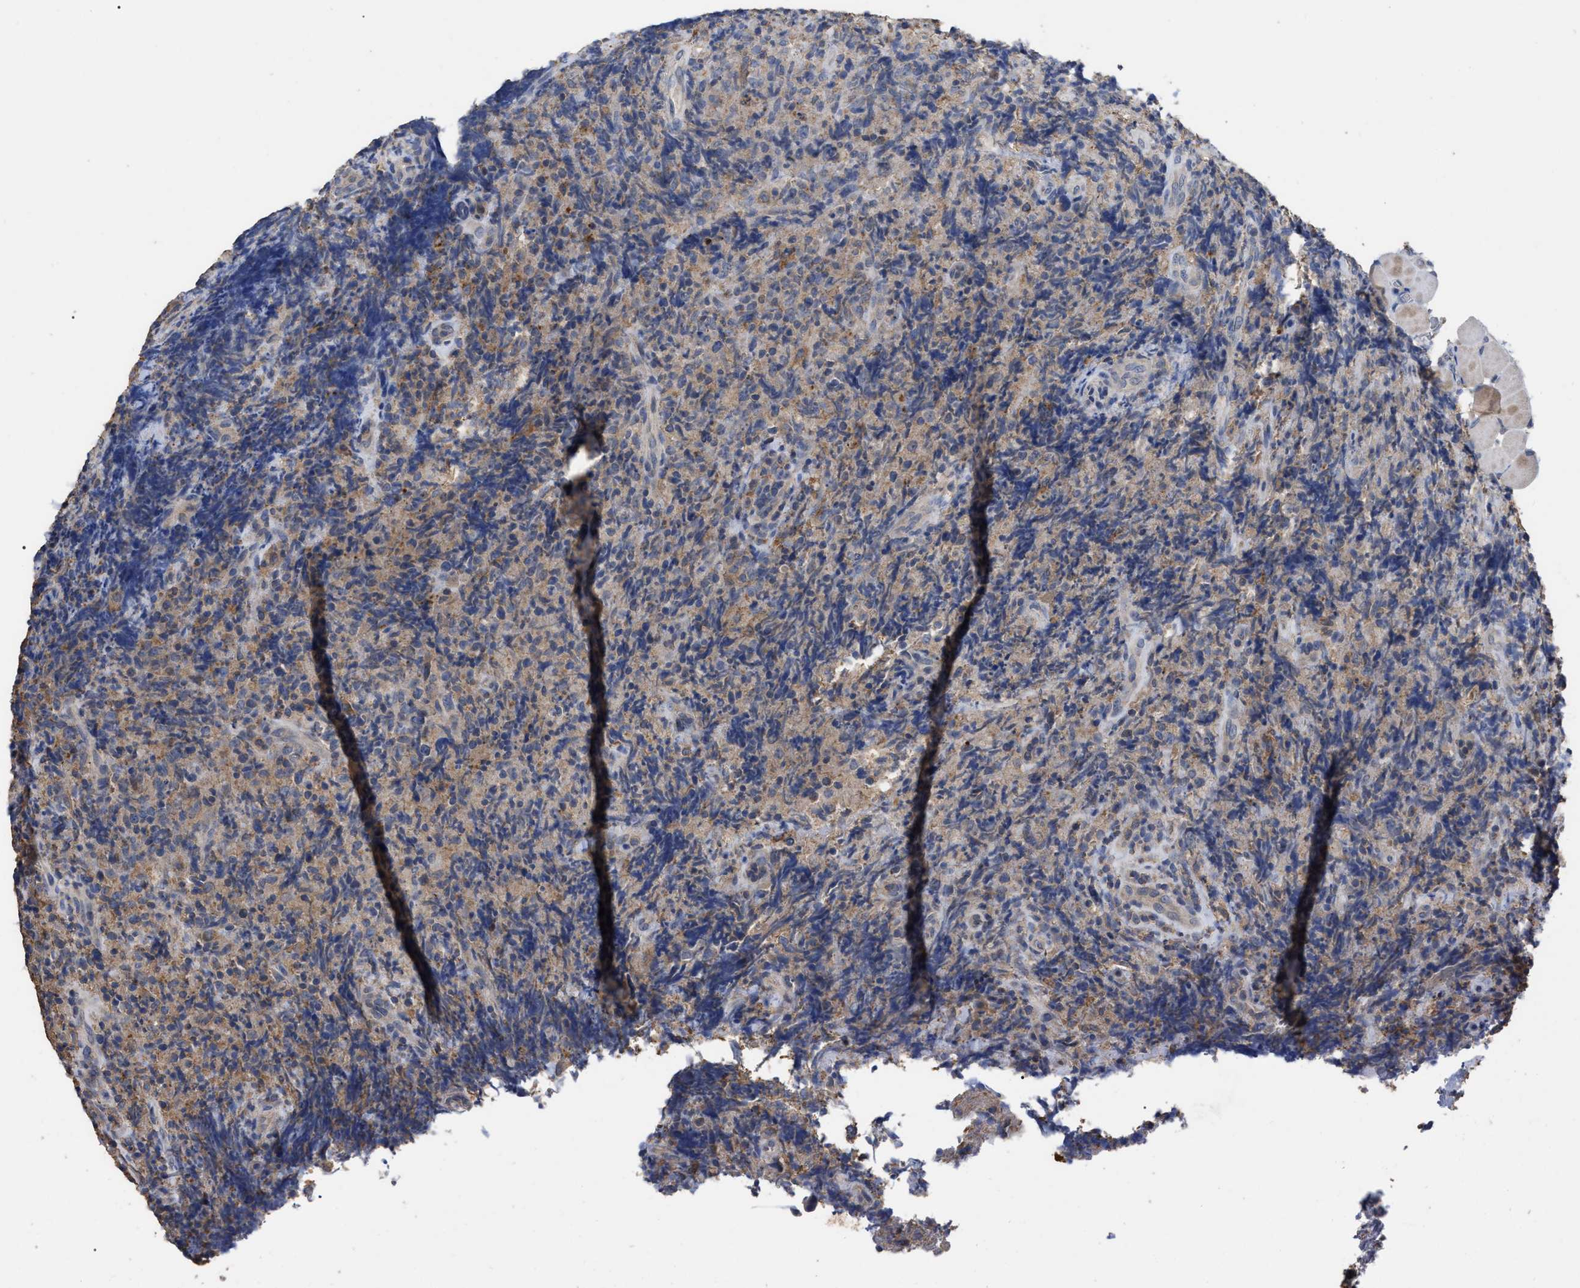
{"staining": {"intensity": "weak", "quantity": "25%-75%", "location": "cytoplasmic/membranous"}, "tissue": "lymphoma", "cell_type": "Tumor cells", "image_type": "cancer", "snomed": [{"axis": "morphology", "description": "Malignant lymphoma, non-Hodgkin's type, High grade"}, {"axis": "topography", "description": "Tonsil"}], "caption": "Immunohistochemistry histopathology image of neoplastic tissue: human malignant lymphoma, non-Hodgkin's type (high-grade) stained using IHC exhibits low levels of weak protein expression localized specifically in the cytoplasmic/membranous of tumor cells, appearing as a cytoplasmic/membranous brown color.", "gene": "GPR179", "patient": {"sex": "female", "age": 36}}